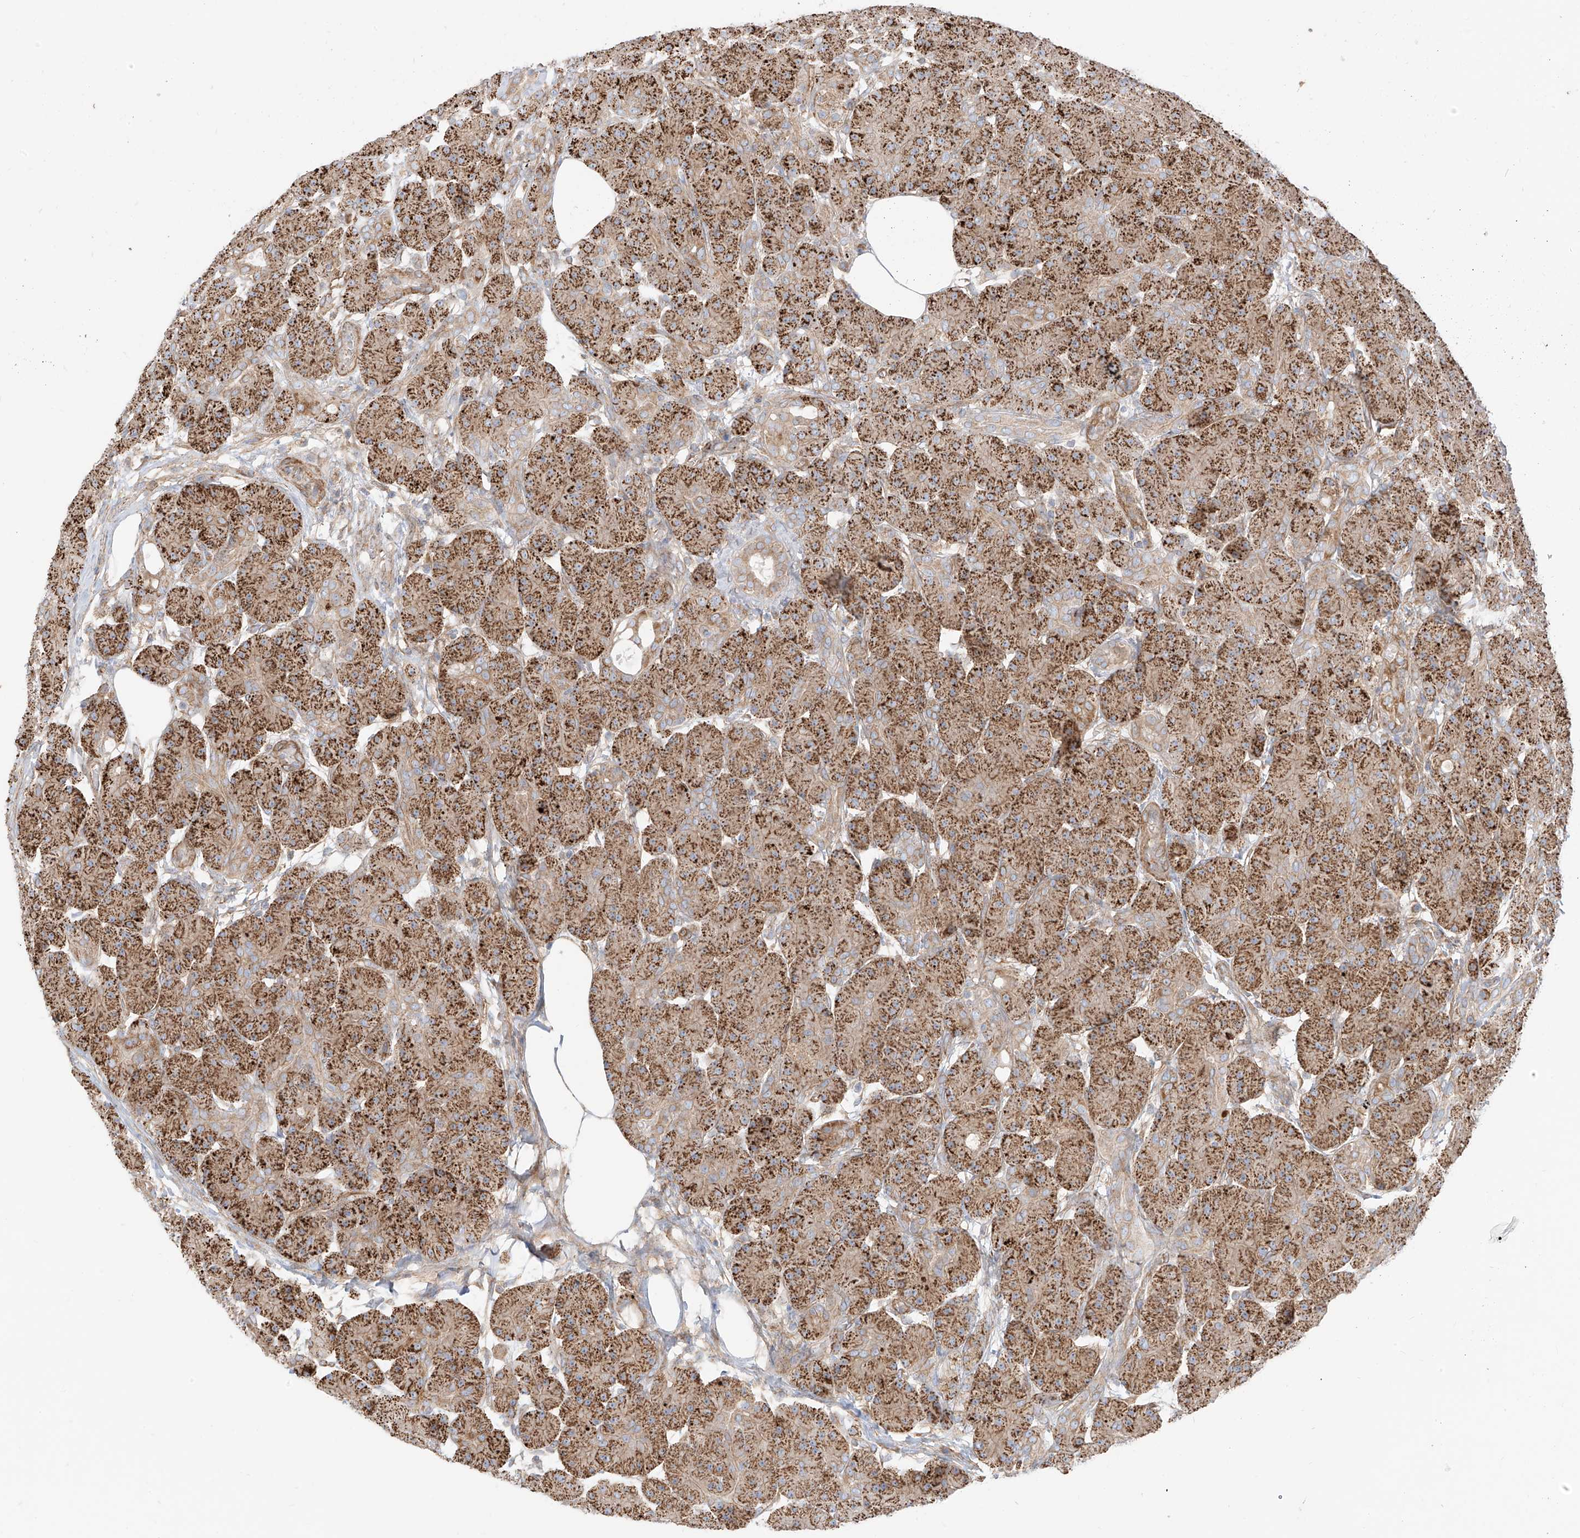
{"staining": {"intensity": "strong", "quantity": ">75%", "location": "cytoplasmic/membranous"}, "tissue": "pancreas", "cell_type": "Exocrine glandular cells", "image_type": "normal", "snomed": [{"axis": "morphology", "description": "Normal tissue, NOS"}, {"axis": "topography", "description": "Pancreas"}], "caption": "Protein staining by immunohistochemistry exhibits strong cytoplasmic/membranous positivity in approximately >75% of exocrine glandular cells in benign pancreas.", "gene": "PLCL1", "patient": {"sex": "male", "age": 63}}